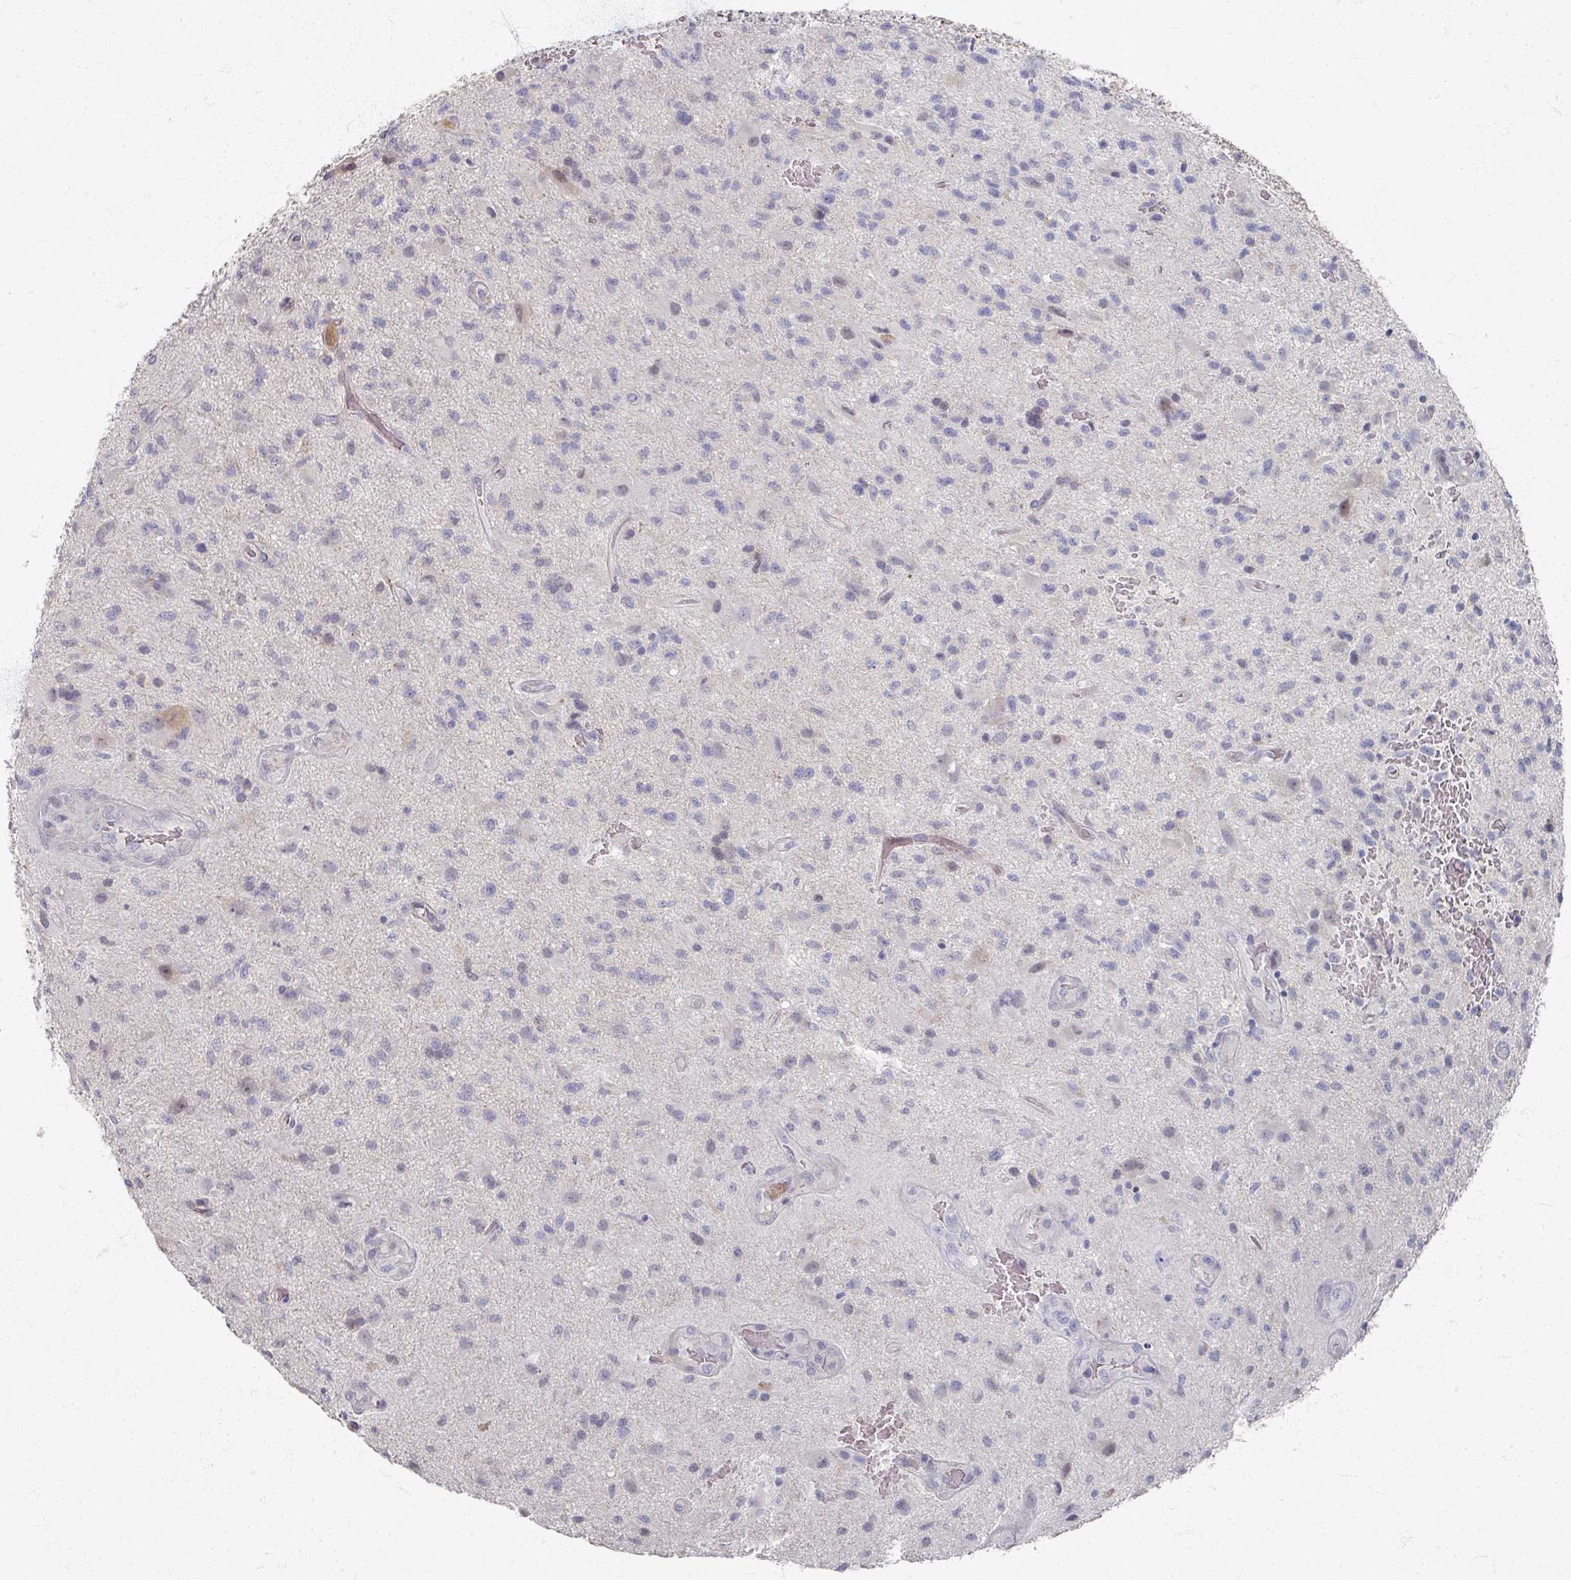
{"staining": {"intensity": "negative", "quantity": "none", "location": "none"}, "tissue": "glioma", "cell_type": "Tumor cells", "image_type": "cancer", "snomed": [{"axis": "morphology", "description": "Glioma, malignant, High grade"}, {"axis": "topography", "description": "Brain"}], "caption": "Tumor cells show no significant protein positivity in malignant glioma (high-grade).", "gene": "TTYH3", "patient": {"sex": "male", "age": 67}}